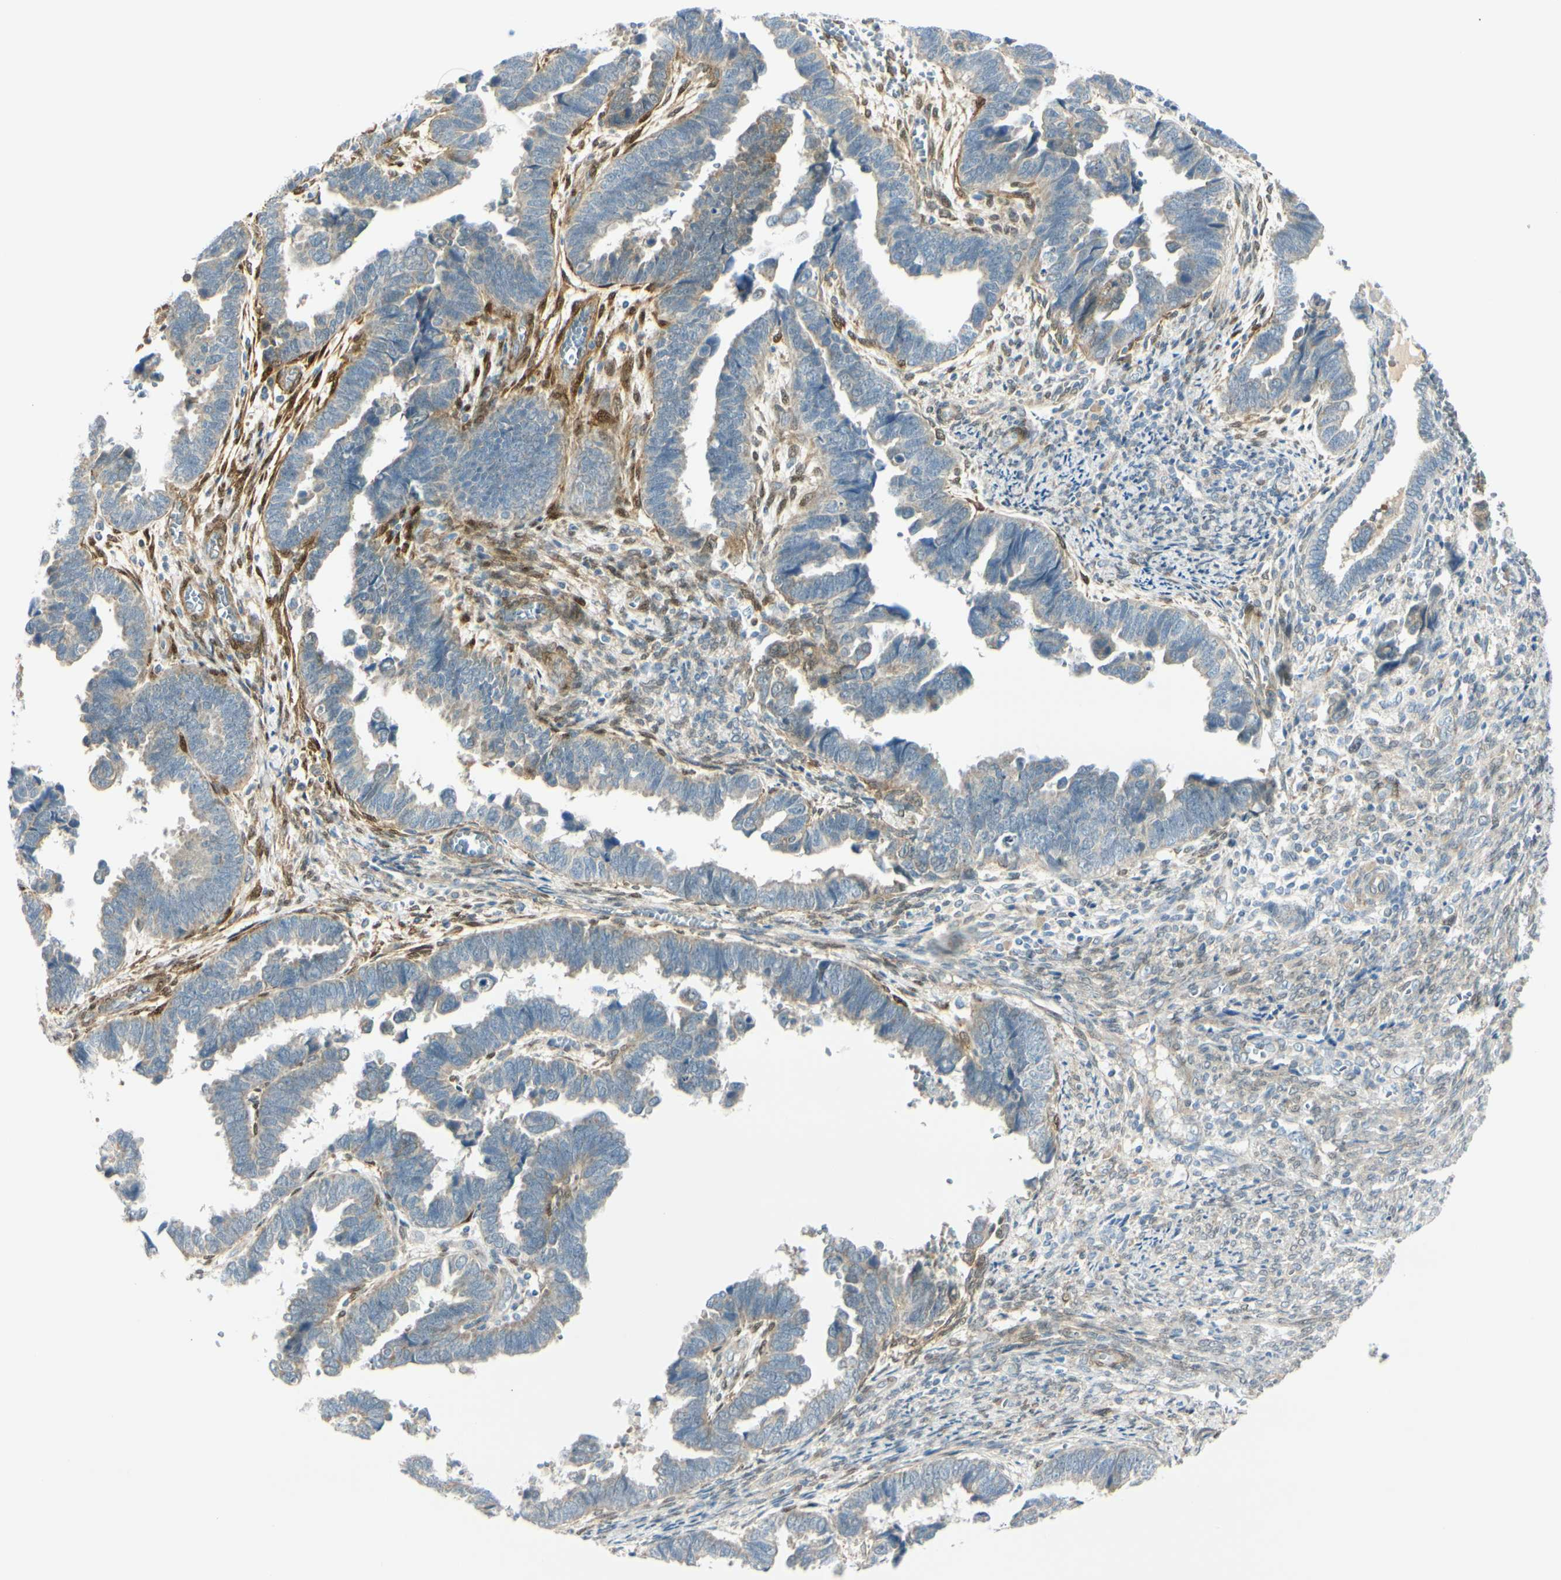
{"staining": {"intensity": "negative", "quantity": "none", "location": "none"}, "tissue": "endometrial cancer", "cell_type": "Tumor cells", "image_type": "cancer", "snomed": [{"axis": "morphology", "description": "Adenocarcinoma, NOS"}, {"axis": "topography", "description": "Endometrium"}], "caption": "Immunohistochemistry (IHC) of endometrial cancer (adenocarcinoma) shows no expression in tumor cells. Nuclei are stained in blue.", "gene": "FHL2", "patient": {"sex": "female", "age": 75}}